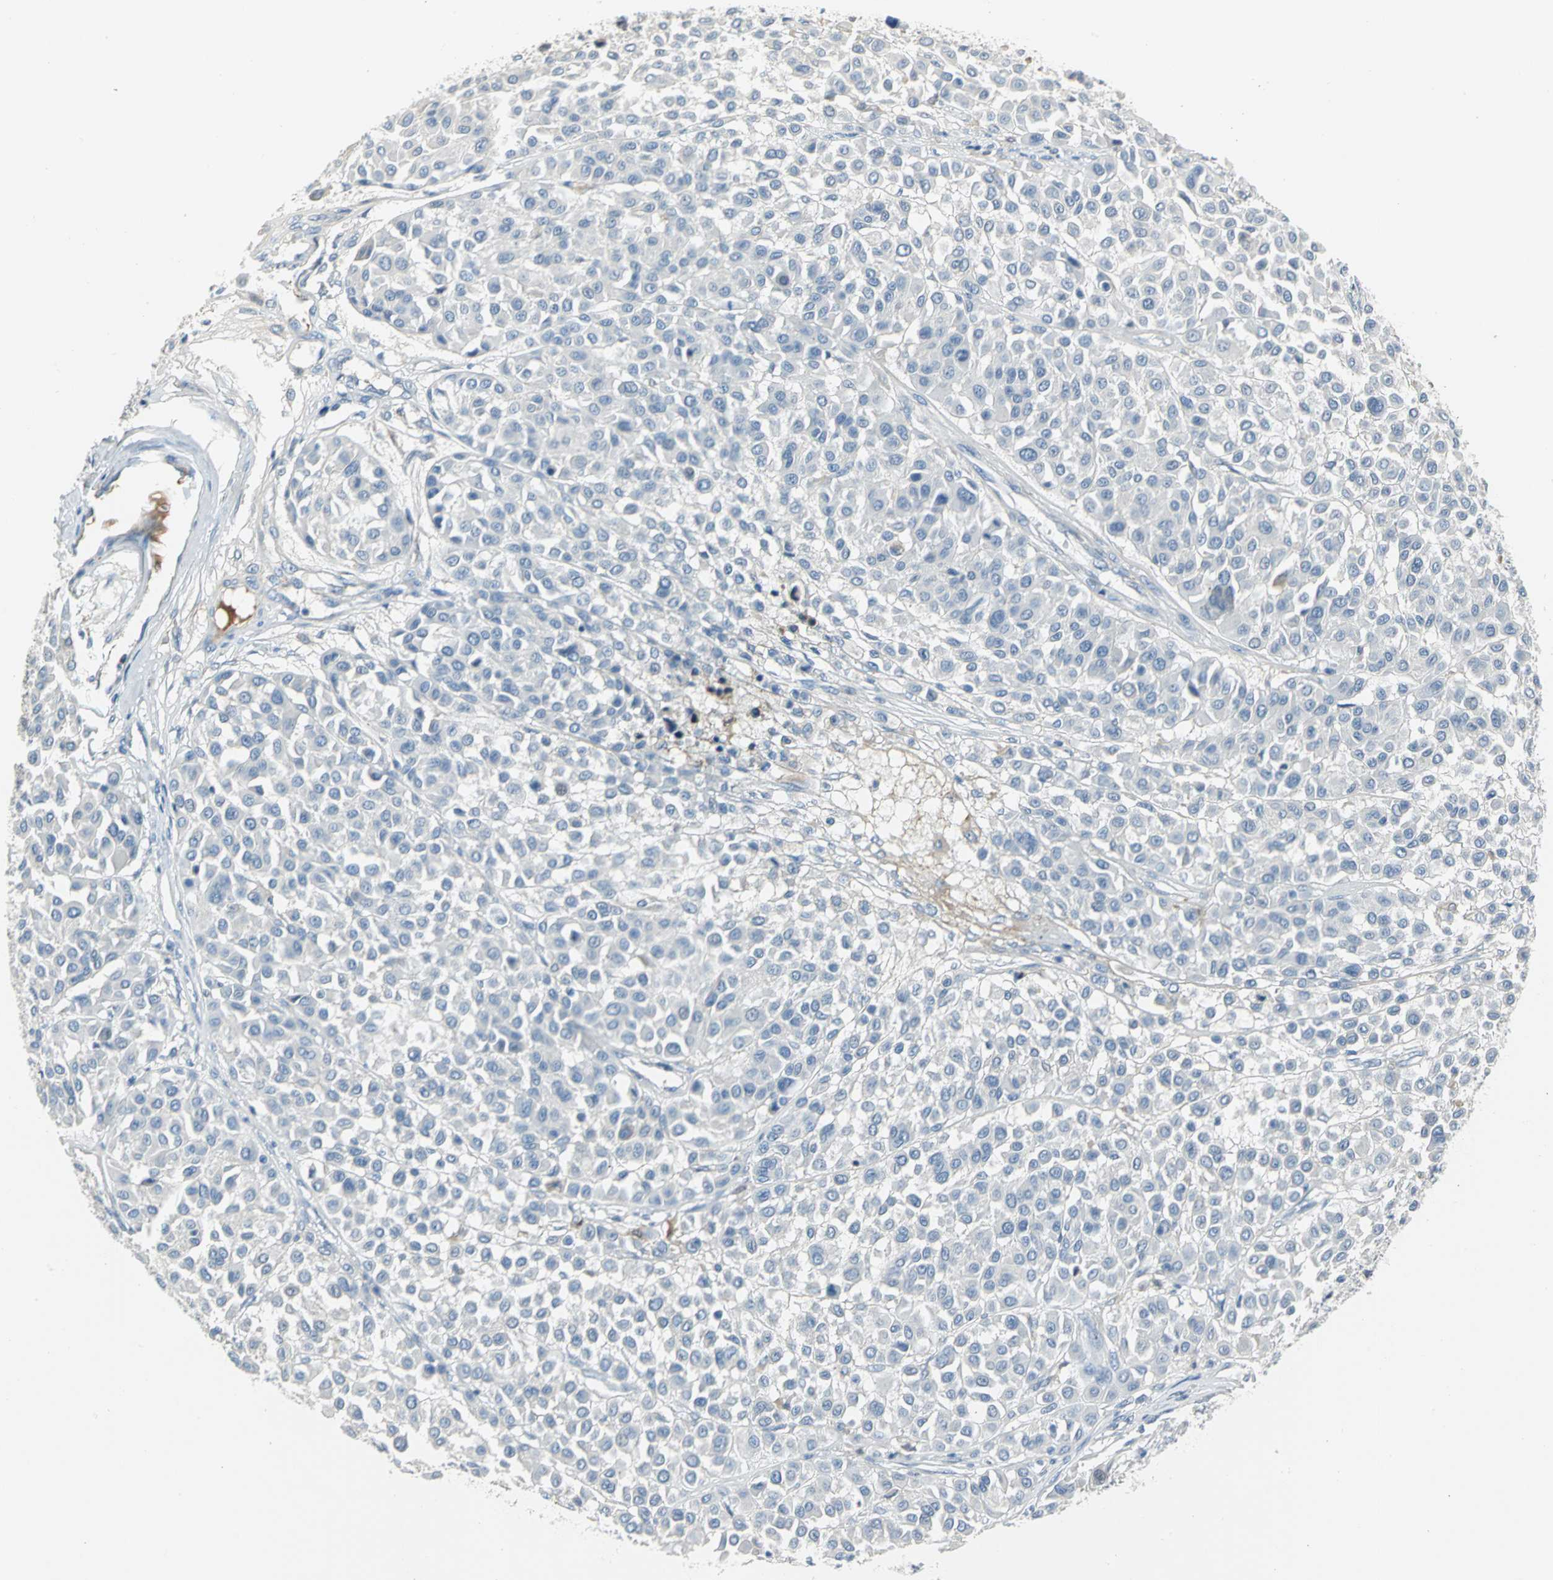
{"staining": {"intensity": "negative", "quantity": "none", "location": "none"}, "tissue": "melanoma", "cell_type": "Tumor cells", "image_type": "cancer", "snomed": [{"axis": "morphology", "description": "Malignant melanoma, Metastatic site"}, {"axis": "topography", "description": "Soft tissue"}], "caption": "Protein analysis of melanoma shows no significant positivity in tumor cells.", "gene": "ZIC1", "patient": {"sex": "male", "age": 41}}